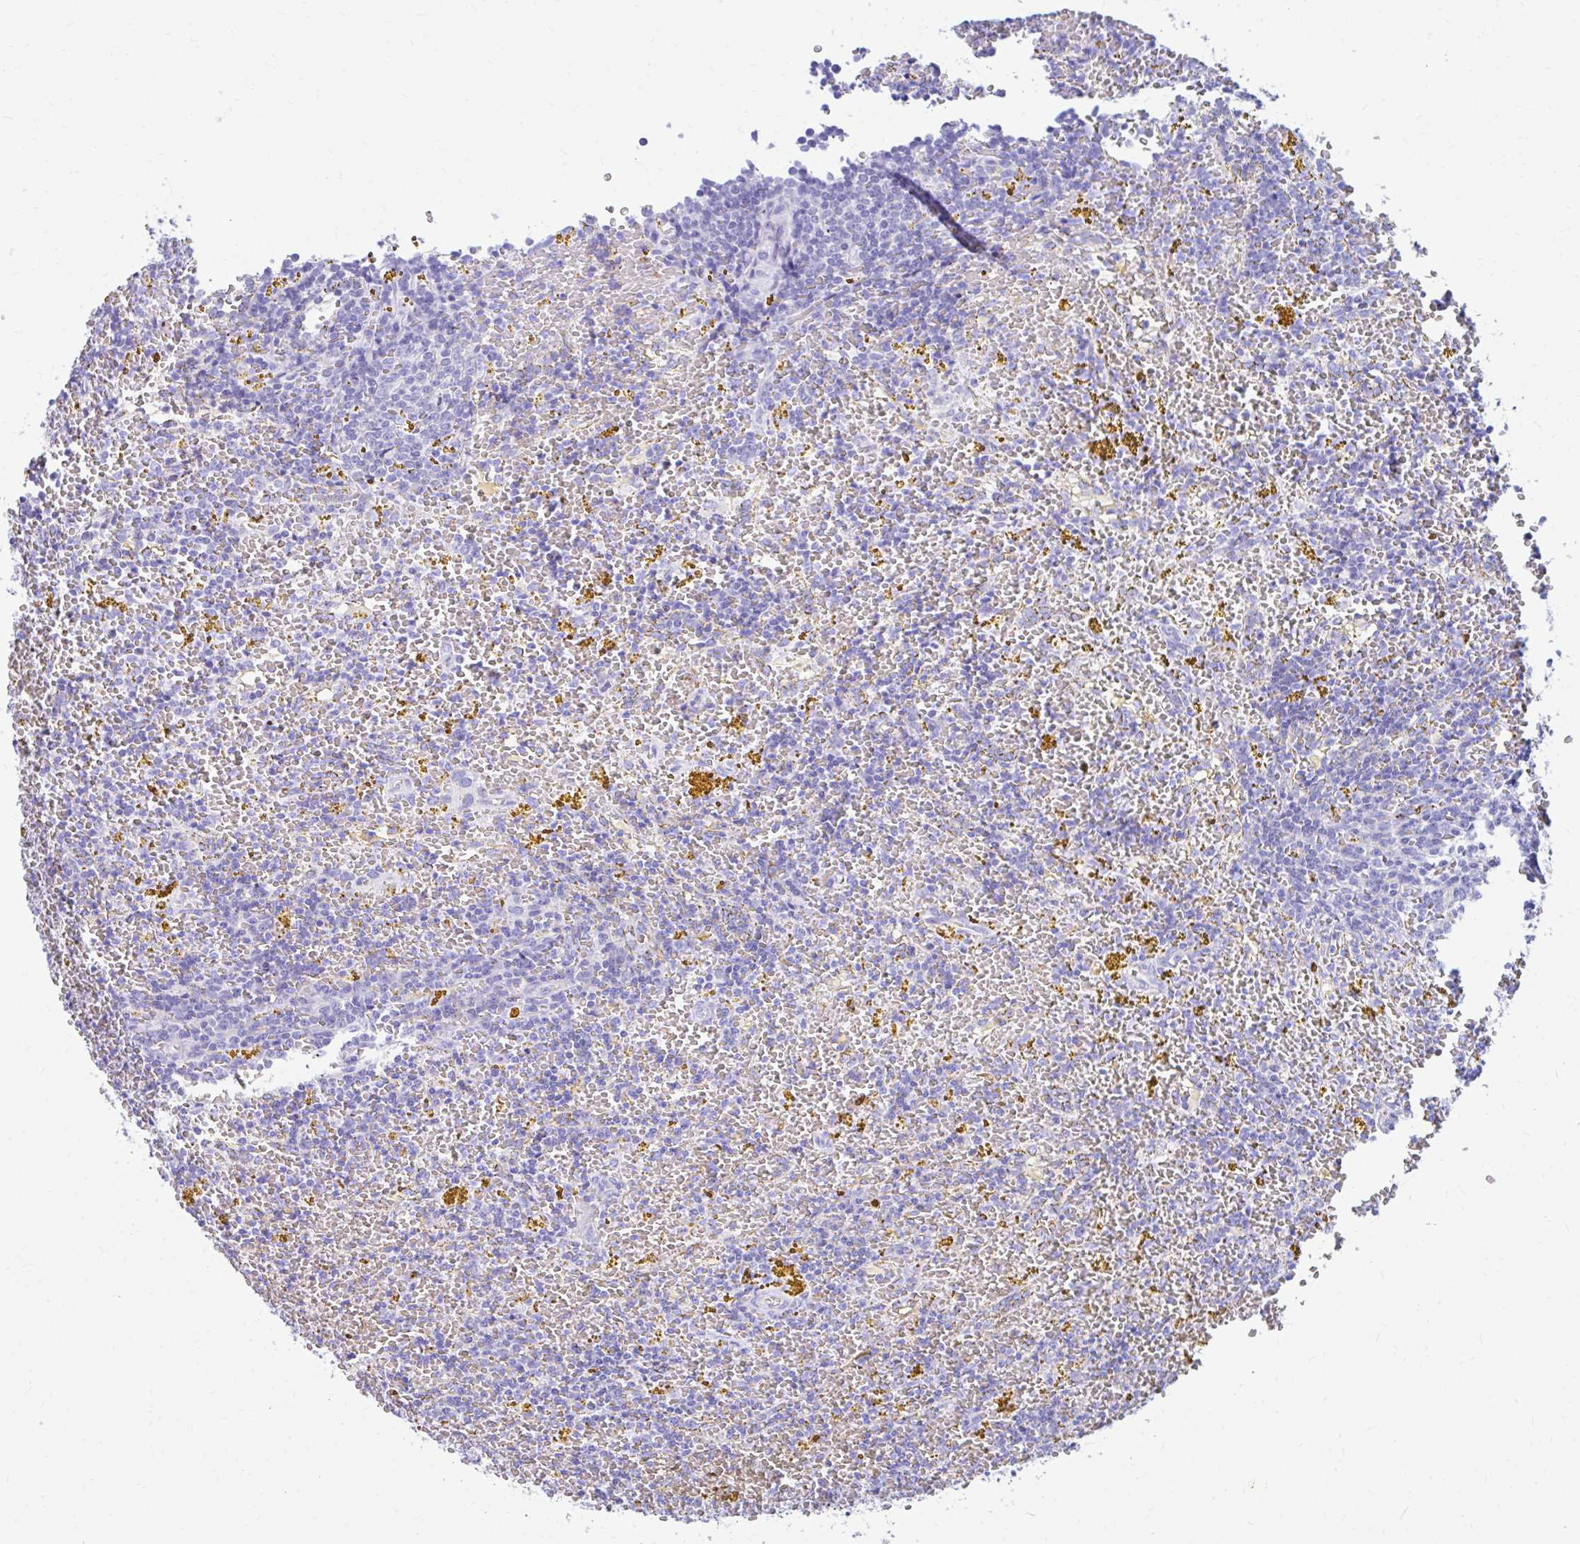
{"staining": {"intensity": "negative", "quantity": "none", "location": "none"}, "tissue": "lymphoma", "cell_type": "Tumor cells", "image_type": "cancer", "snomed": [{"axis": "morphology", "description": "Malignant lymphoma, non-Hodgkin's type, Low grade"}, {"axis": "topography", "description": "Spleen"}, {"axis": "topography", "description": "Lymph node"}], "caption": "Malignant lymphoma, non-Hodgkin's type (low-grade) was stained to show a protein in brown. There is no significant expression in tumor cells.", "gene": "NSG2", "patient": {"sex": "female", "age": 66}}